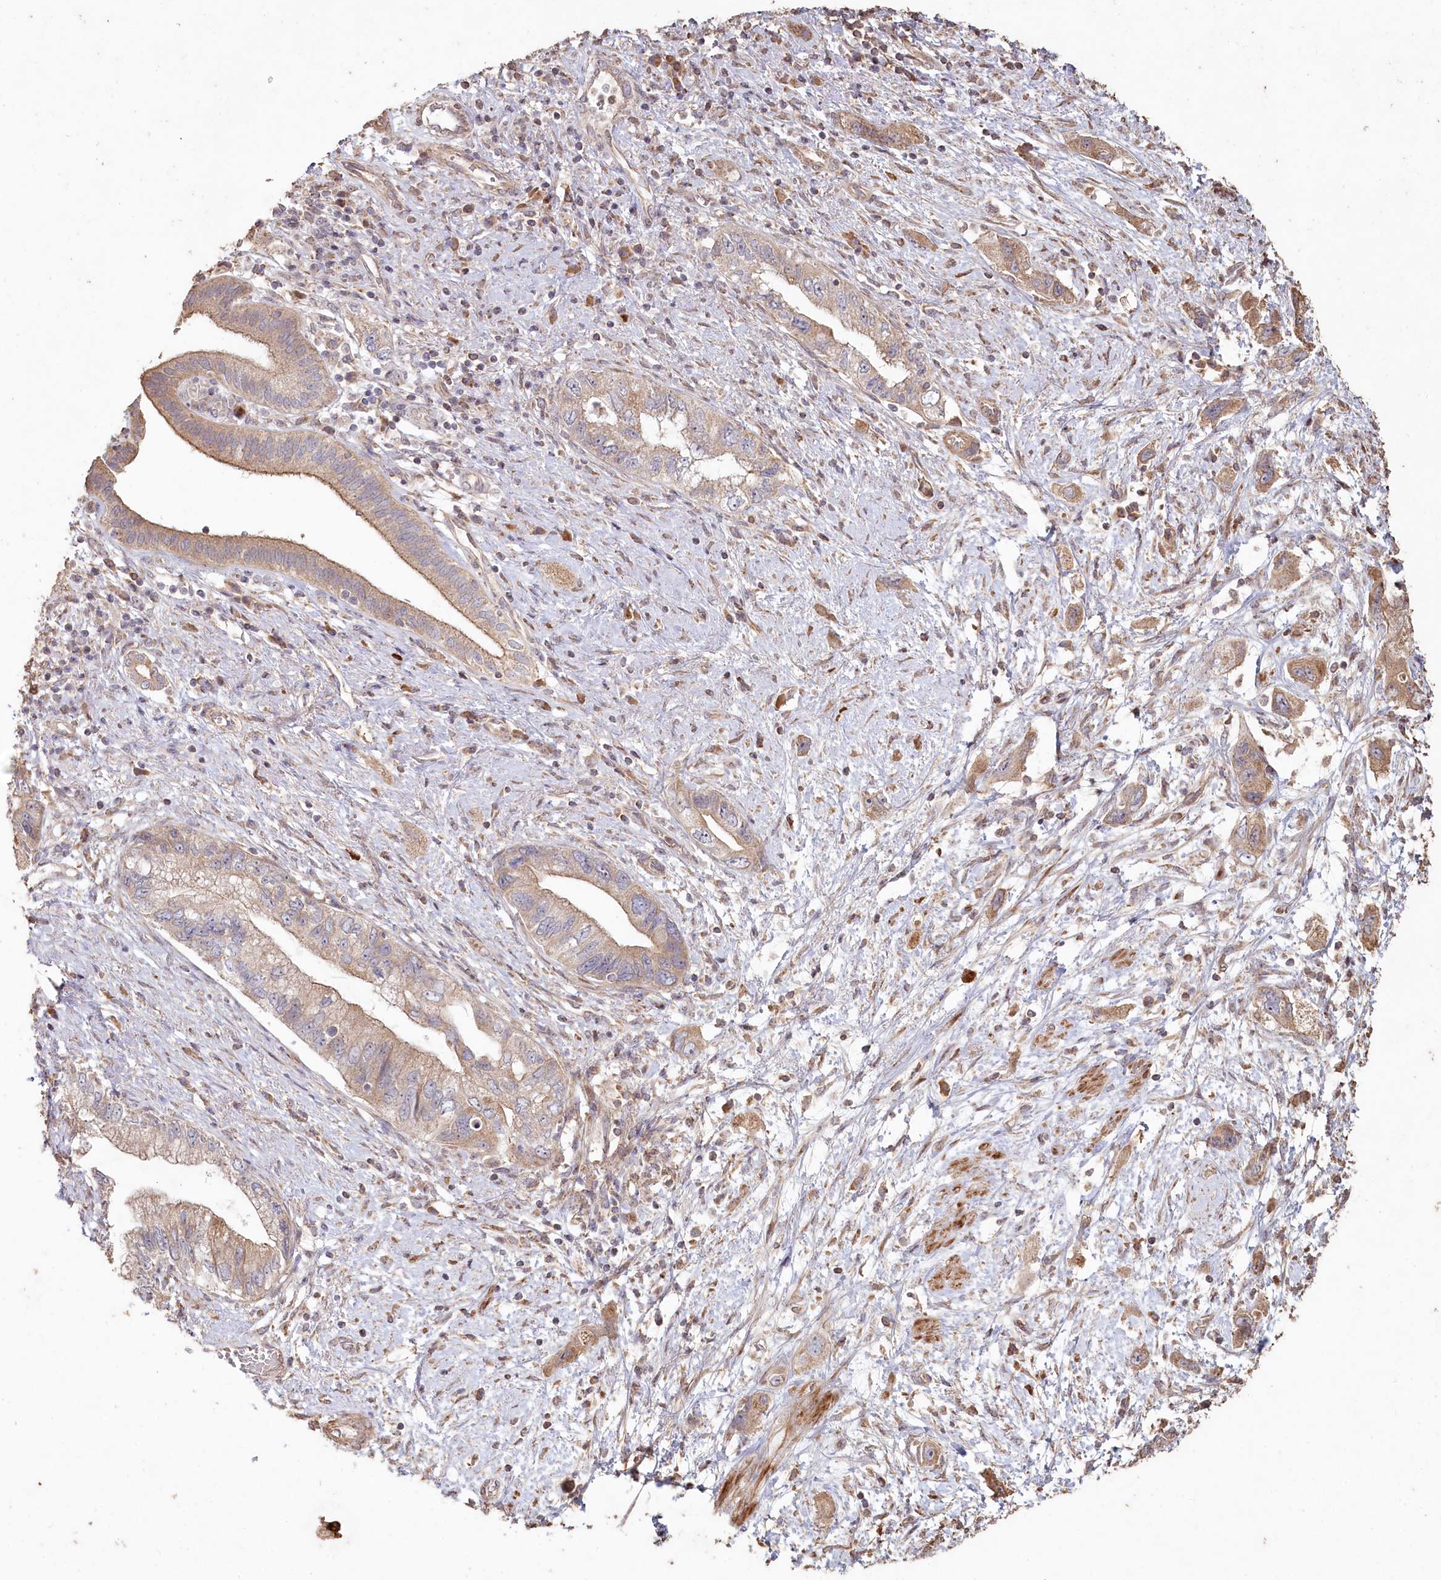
{"staining": {"intensity": "moderate", "quantity": "25%-75%", "location": "cytoplasmic/membranous"}, "tissue": "pancreatic cancer", "cell_type": "Tumor cells", "image_type": "cancer", "snomed": [{"axis": "morphology", "description": "Adenocarcinoma, NOS"}, {"axis": "topography", "description": "Pancreas"}], "caption": "Tumor cells show medium levels of moderate cytoplasmic/membranous expression in approximately 25%-75% of cells in human adenocarcinoma (pancreatic).", "gene": "HAL", "patient": {"sex": "female", "age": 73}}